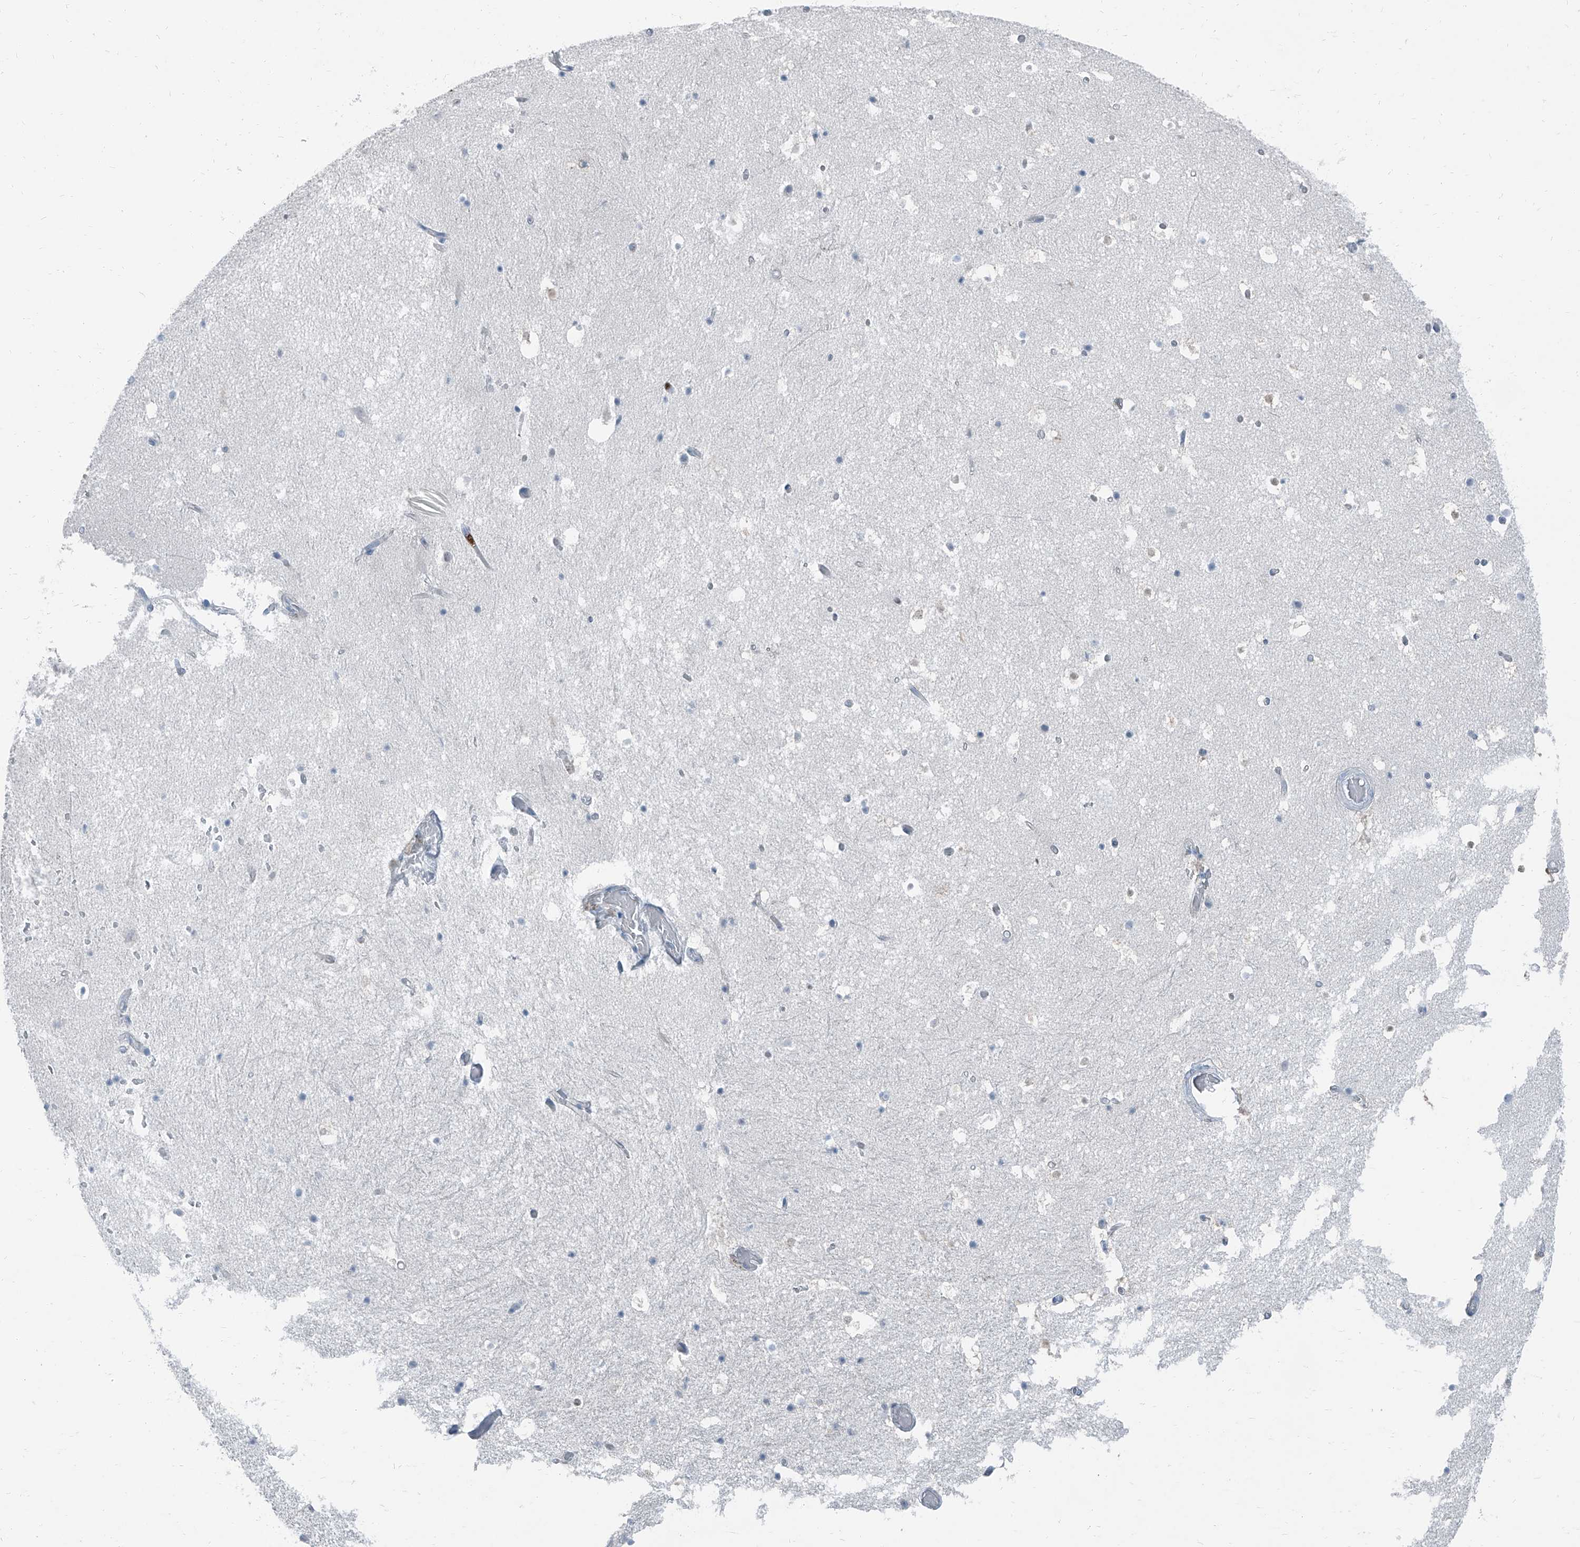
{"staining": {"intensity": "negative", "quantity": "none", "location": "none"}, "tissue": "hippocampus", "cell_type": "Glial cells", "image_type": "normal", "snomed": [{"axis": "morphology", "description": "Normal tissue, NOS"}, {"axis": "topography", "description": "Hippocampus"}], "caption": "This image is of unremarkable hippocampus stained with immunohistochemistry to label a protein in brown with the nuclei are counter-stained blue. There is no positivity in glial cells.", "gene": "RGN", "patient": {"sex": "female", "age": 52}}